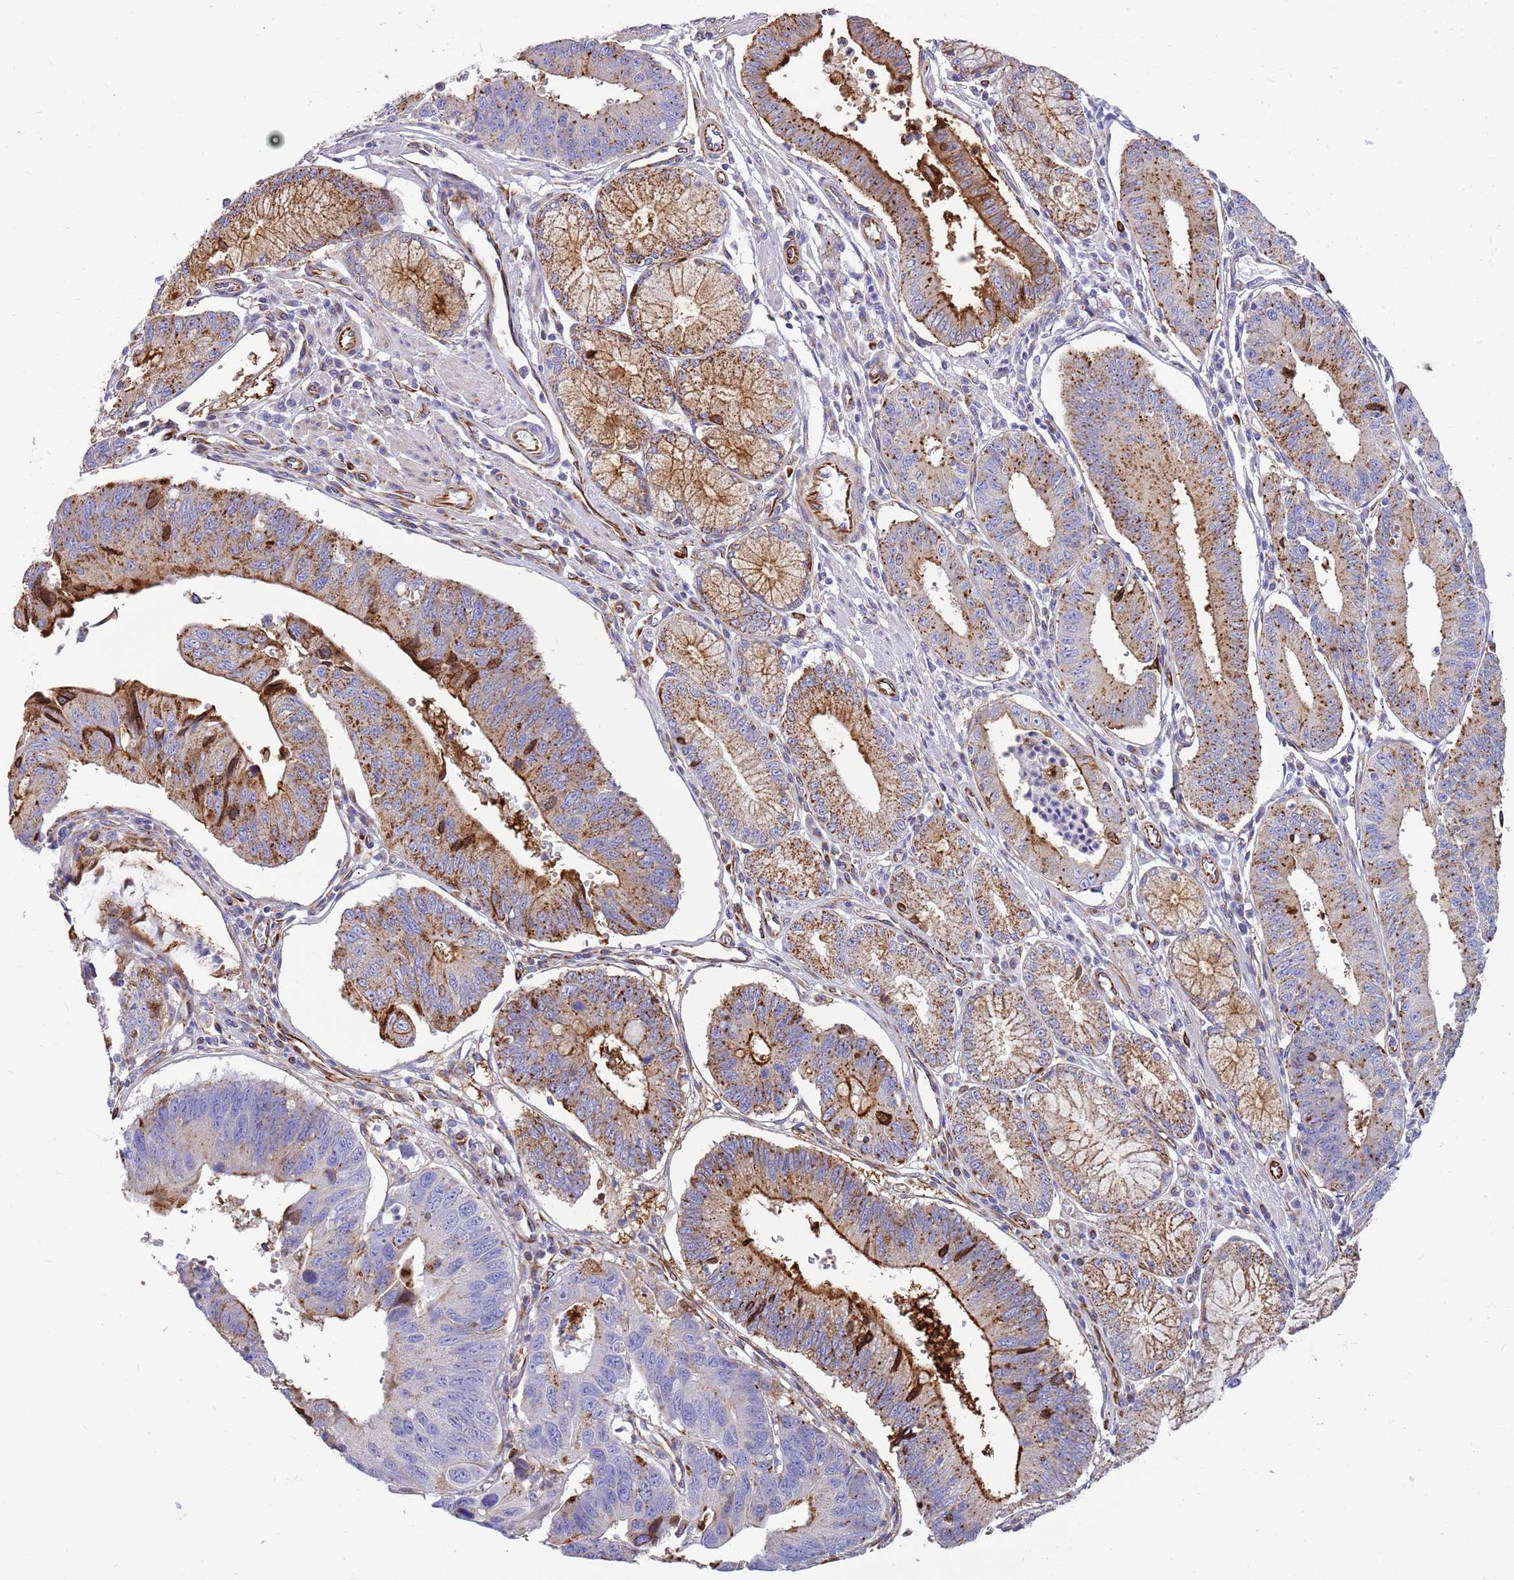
{"staining": {"intensity": "strong", "quantity": "<25%", "location": "cytoplasmic/membranous"}, "tissue": "stomach cancer", "cell_type": "Tumor cells", "image_type": "cancer", "snomed": [{"axis": "morphology", "description": "Adenocarcinoma, NOS"}, {"axis": "topography", "description": "Stomach"}], "caption": "A brown stain highlights strong cytoplasmic/membranous positivity of a protein in human stomach cancer (adenocarcinoma) tumor cells.", "gene": "ZDHHC1", "patient": {"sex": "male", "age": 59}}